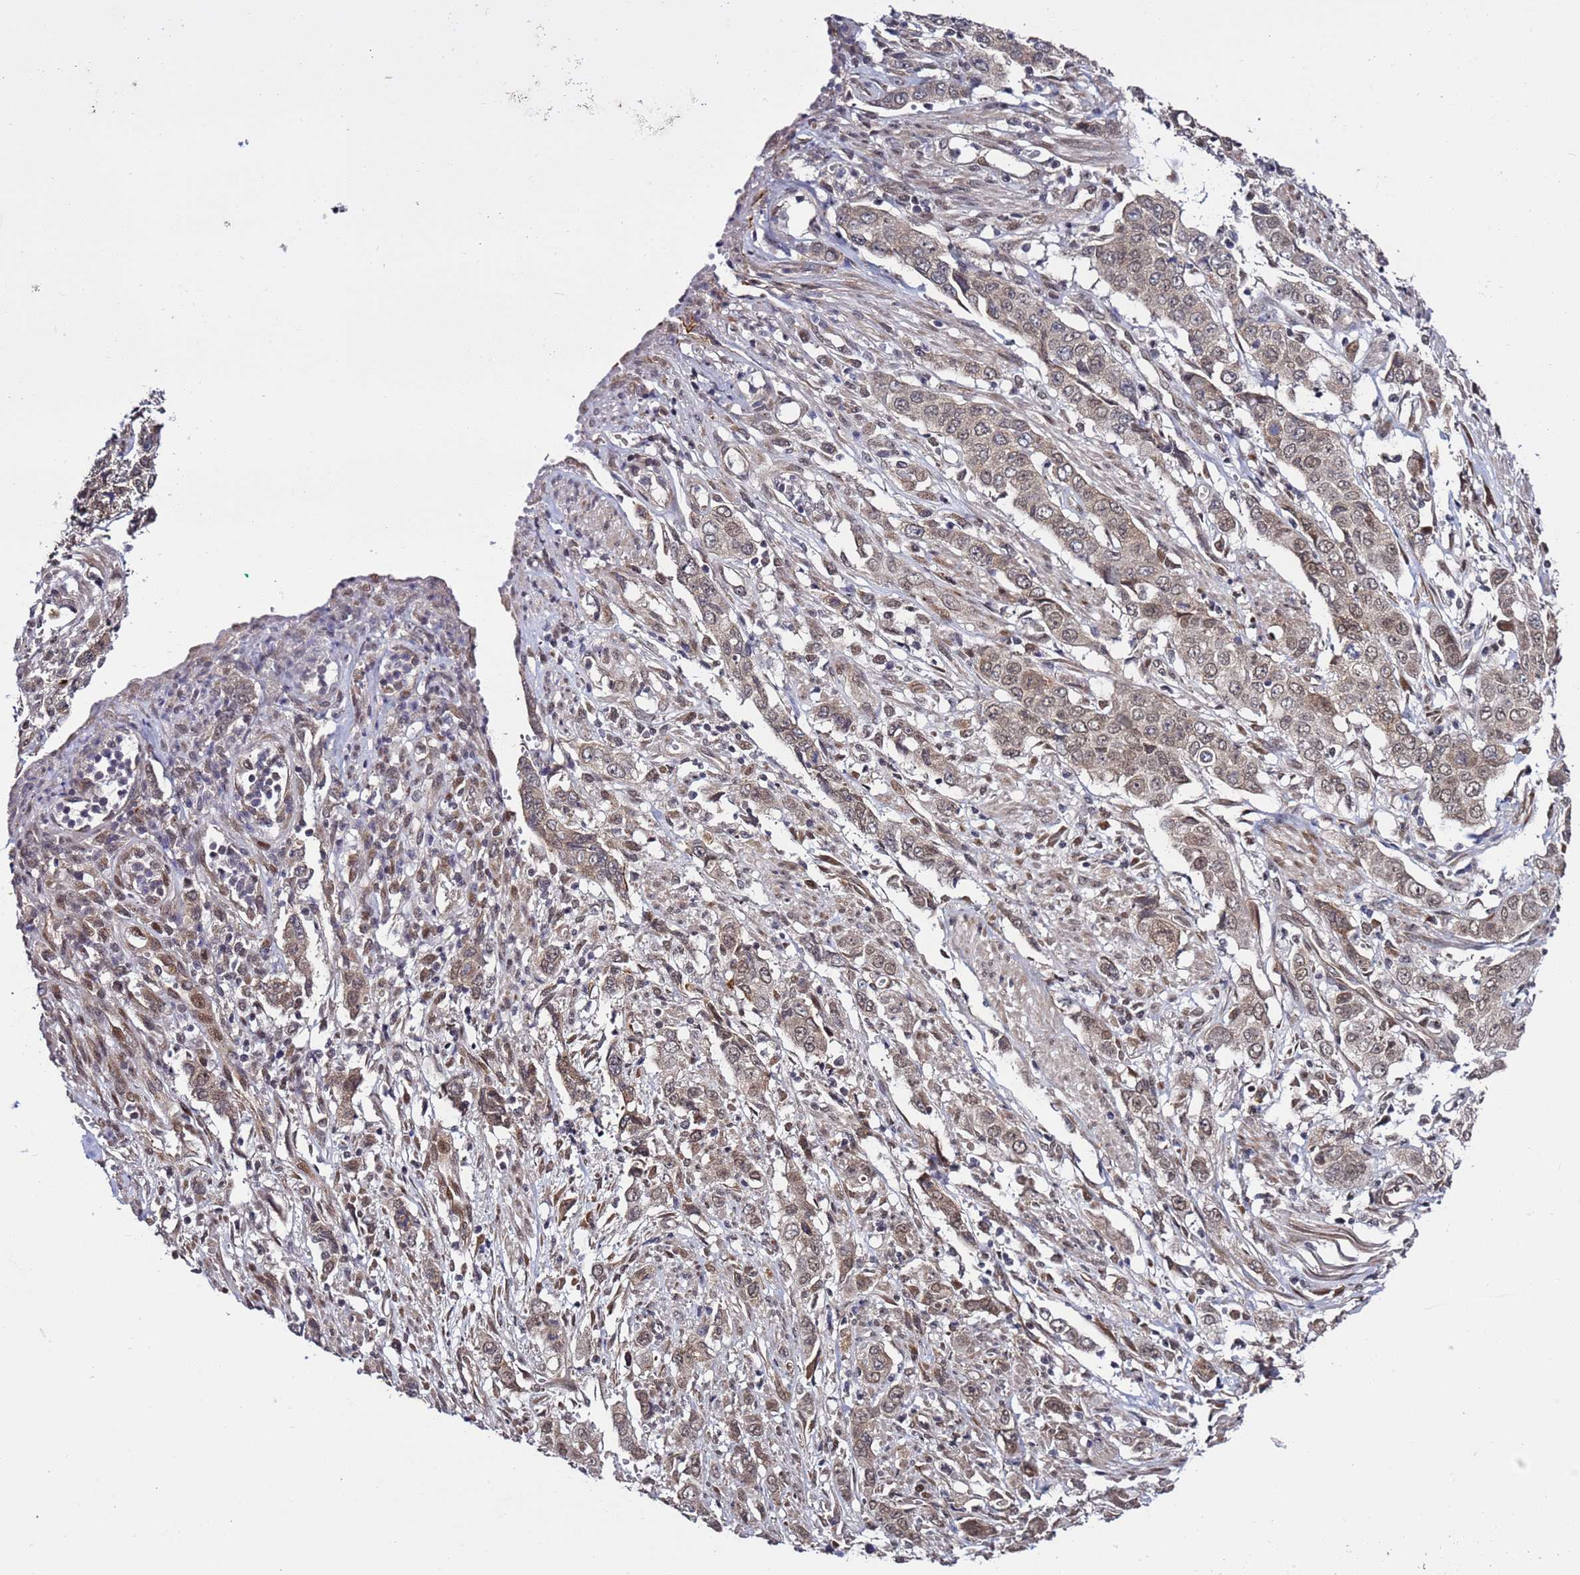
{"staining": {"intensity": "weak", "quantity": ">75%", "location": "cytoplasmic/membranous,nuclear"}, "tissue": "stomach cancer", "cell_type": "Tumor cells", "image_type": "cancer", "snomed": [{"axis": "morphology", "description": "Adenocarcinoma, NOS"}, {"axis": "topography", "description": "Stomach, upper"}], "caption": "Brown immunohistochemical staining in stomach cancer (adenocarcinoma) shows weak cytoplasmic/membranous and nuclear expression in approximately >75% of tumor cells. (DAB IHC with brightfield microscopy, high magnification).", "gene": "POLR2D", "patient": {"sex": "male", "age": 62}}